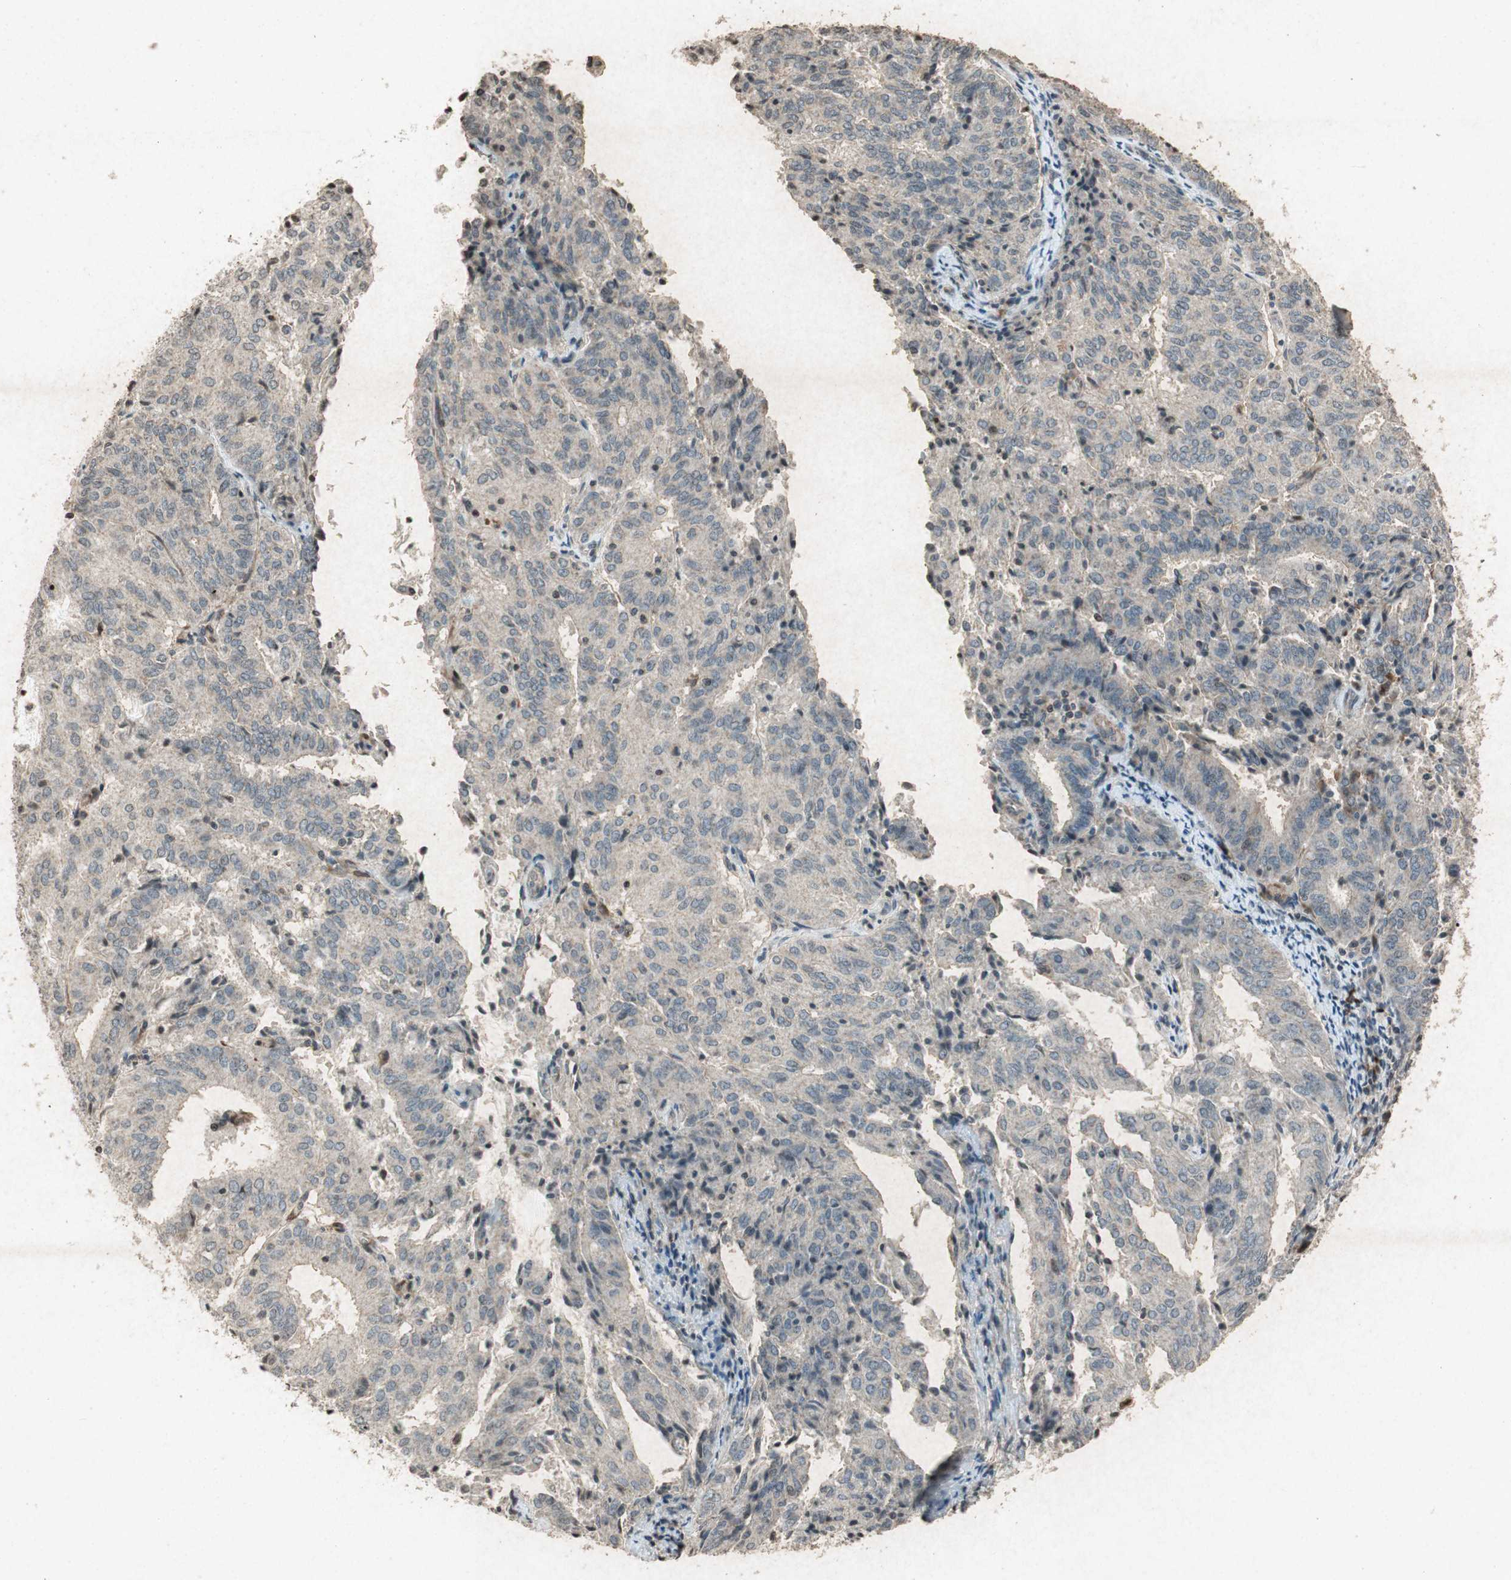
{"staining": {"intensity": "negative", "quantity": "none", "location": "none"}, "tissue": "endometrial cancer", "cell_type": "Tumor cells", "image_type": "cancer", "snomed": [{"axis": "morphology", "description": "Adenocarcinoma, NOS"}, {"axis": "topography", "description": "Uterus"}], "caption": "This micrograph is of adenocarcinoma (endometrial) stained with IHC to label a protein in brown with the nuclei are counter-stained blue. There is no staining in tumor cells. (Immunohistochemistry, brightfield microscopy, high magnification).", "gene": "PRKG1", "patient": {"sex": "female", "age": 60}}